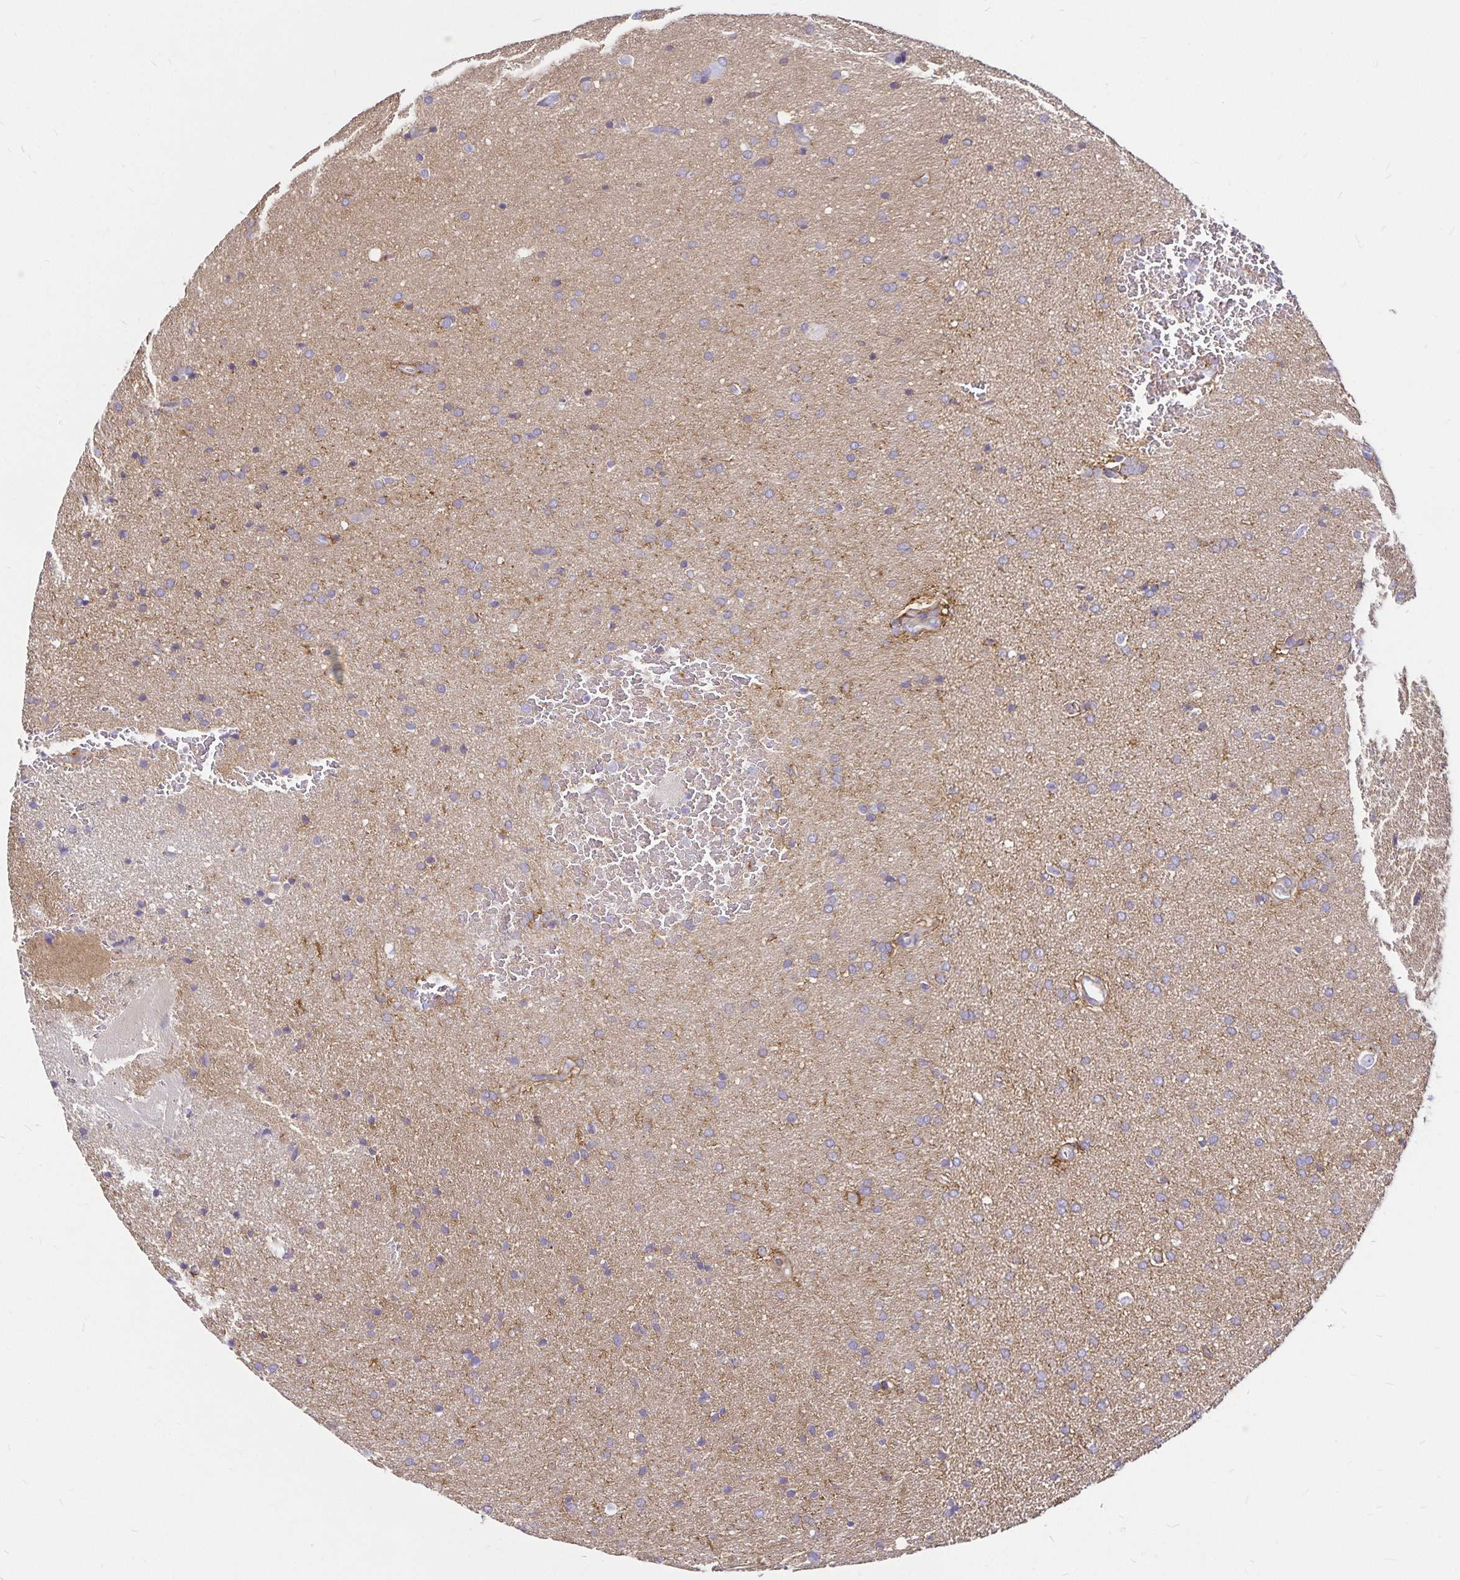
{"staining": {"intensity": "negative", "quantity": "none", "location": "none"}, "tissue": "glioma", "cell_type": "Tumor cells", "image_type": "cancer", "snomed": [{"axis": "morphology", "description": "Glioma, malignant, Low grade"}, {"axis": "topography", "description": "Brain"}], "caption": "A high-resolution photomicrograph shows IHC staining of malignant glioma (low-grade), which shows no significant staining in tumor cells.", "gene": "GNG12", "patient": {"sex": "female", "age": 34}}